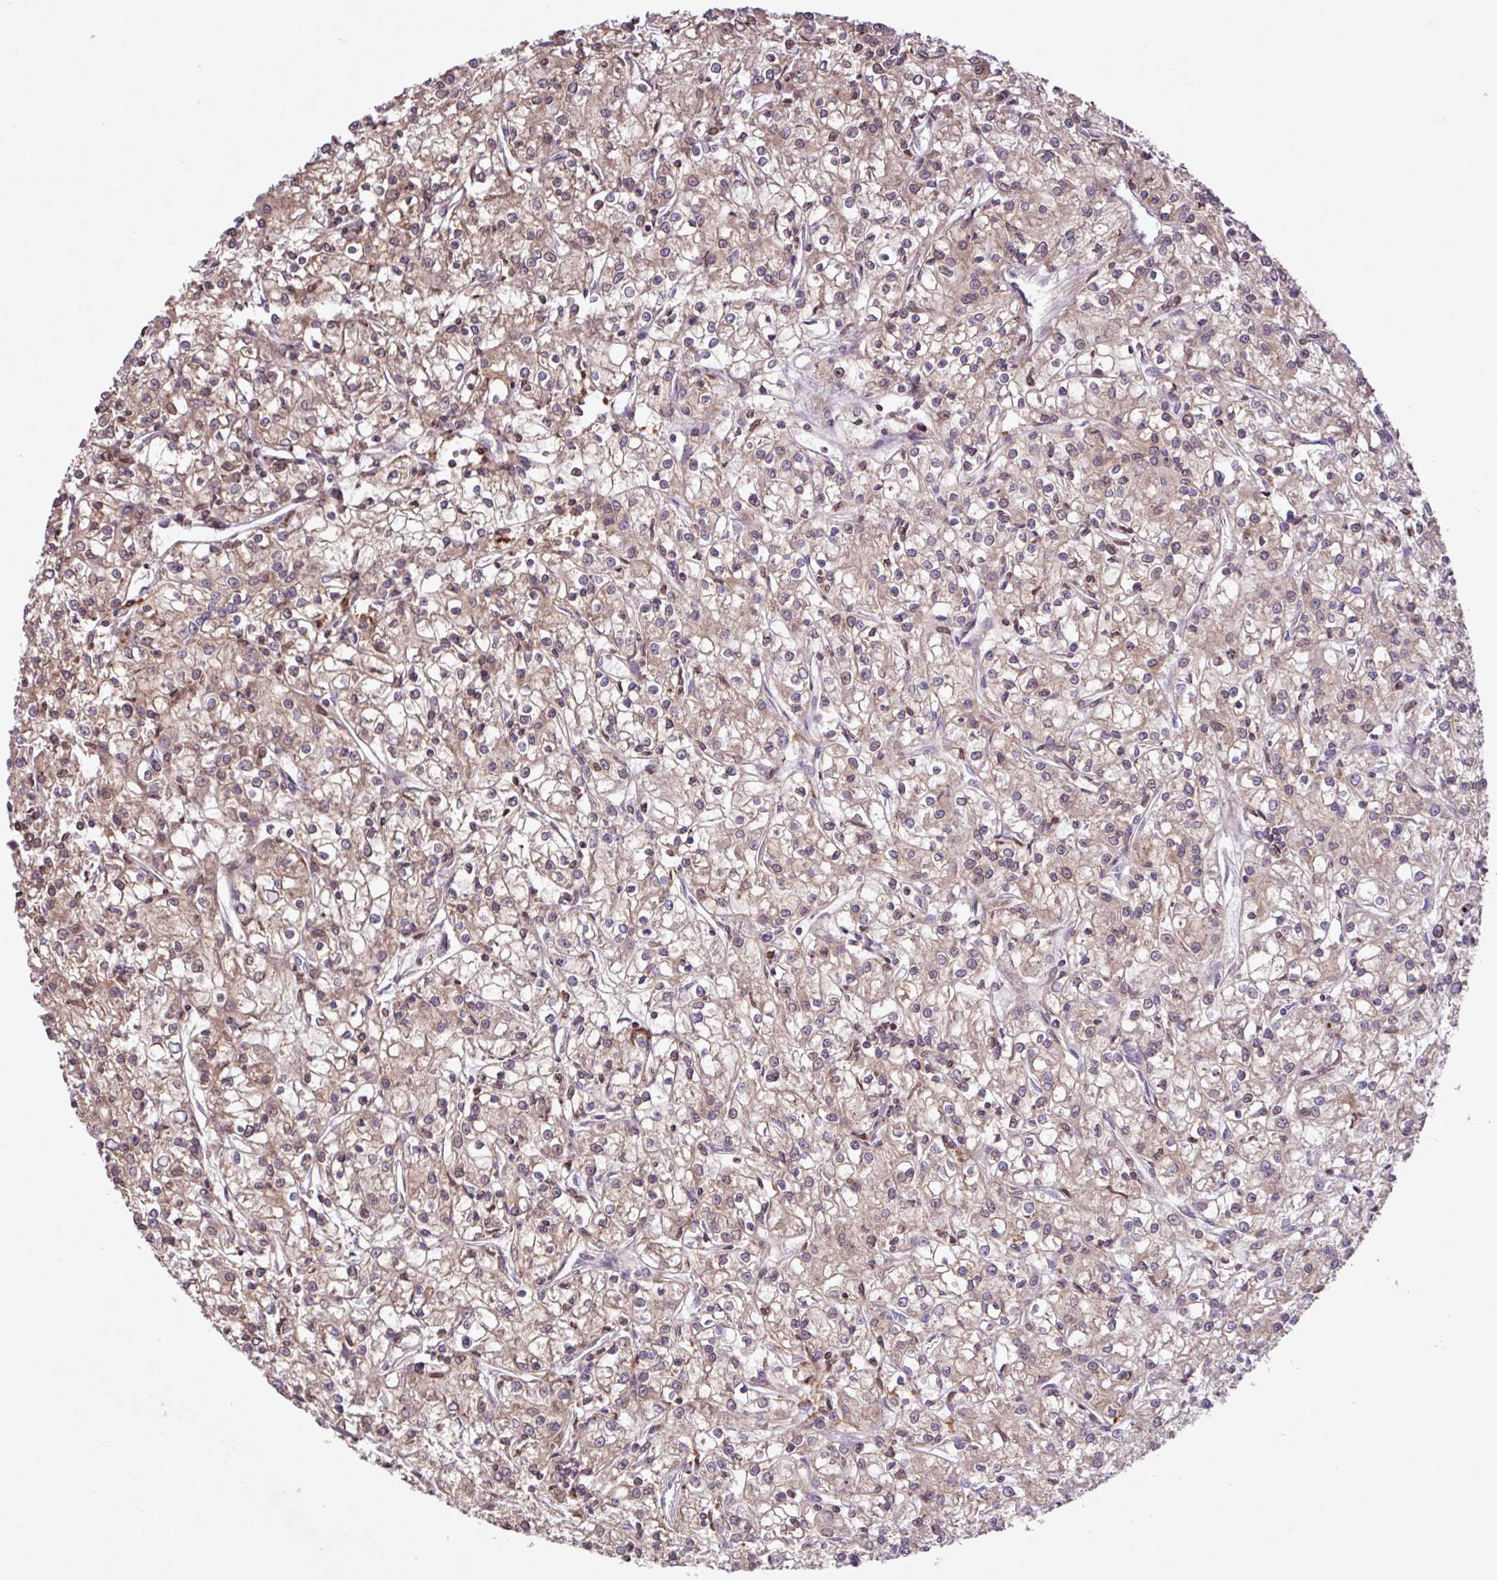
{"staining": {"intensity": "weak", "quantity": ">75%", "location": "cytoplasmic/membranous"}, "tissue": "renal cancer", "cell_type": "Tumor cells", "image_type": "cancer", "snomed": [{"axis": "morphology", "description": "Adenocarcinoma, NOS"}, {"axis": "topography", "description": "Kidney"}], "caption": "Renal cancer (adenocarcinoma) tissue demonstrates weak cytoplasmic/membranous positivity in about >75% of tumor cells (brown staining indicates protein expression, while blue staining denotes nuclei).", "gene": "ARHGEF25", "patient": {"sex": "female", "age": 59}}